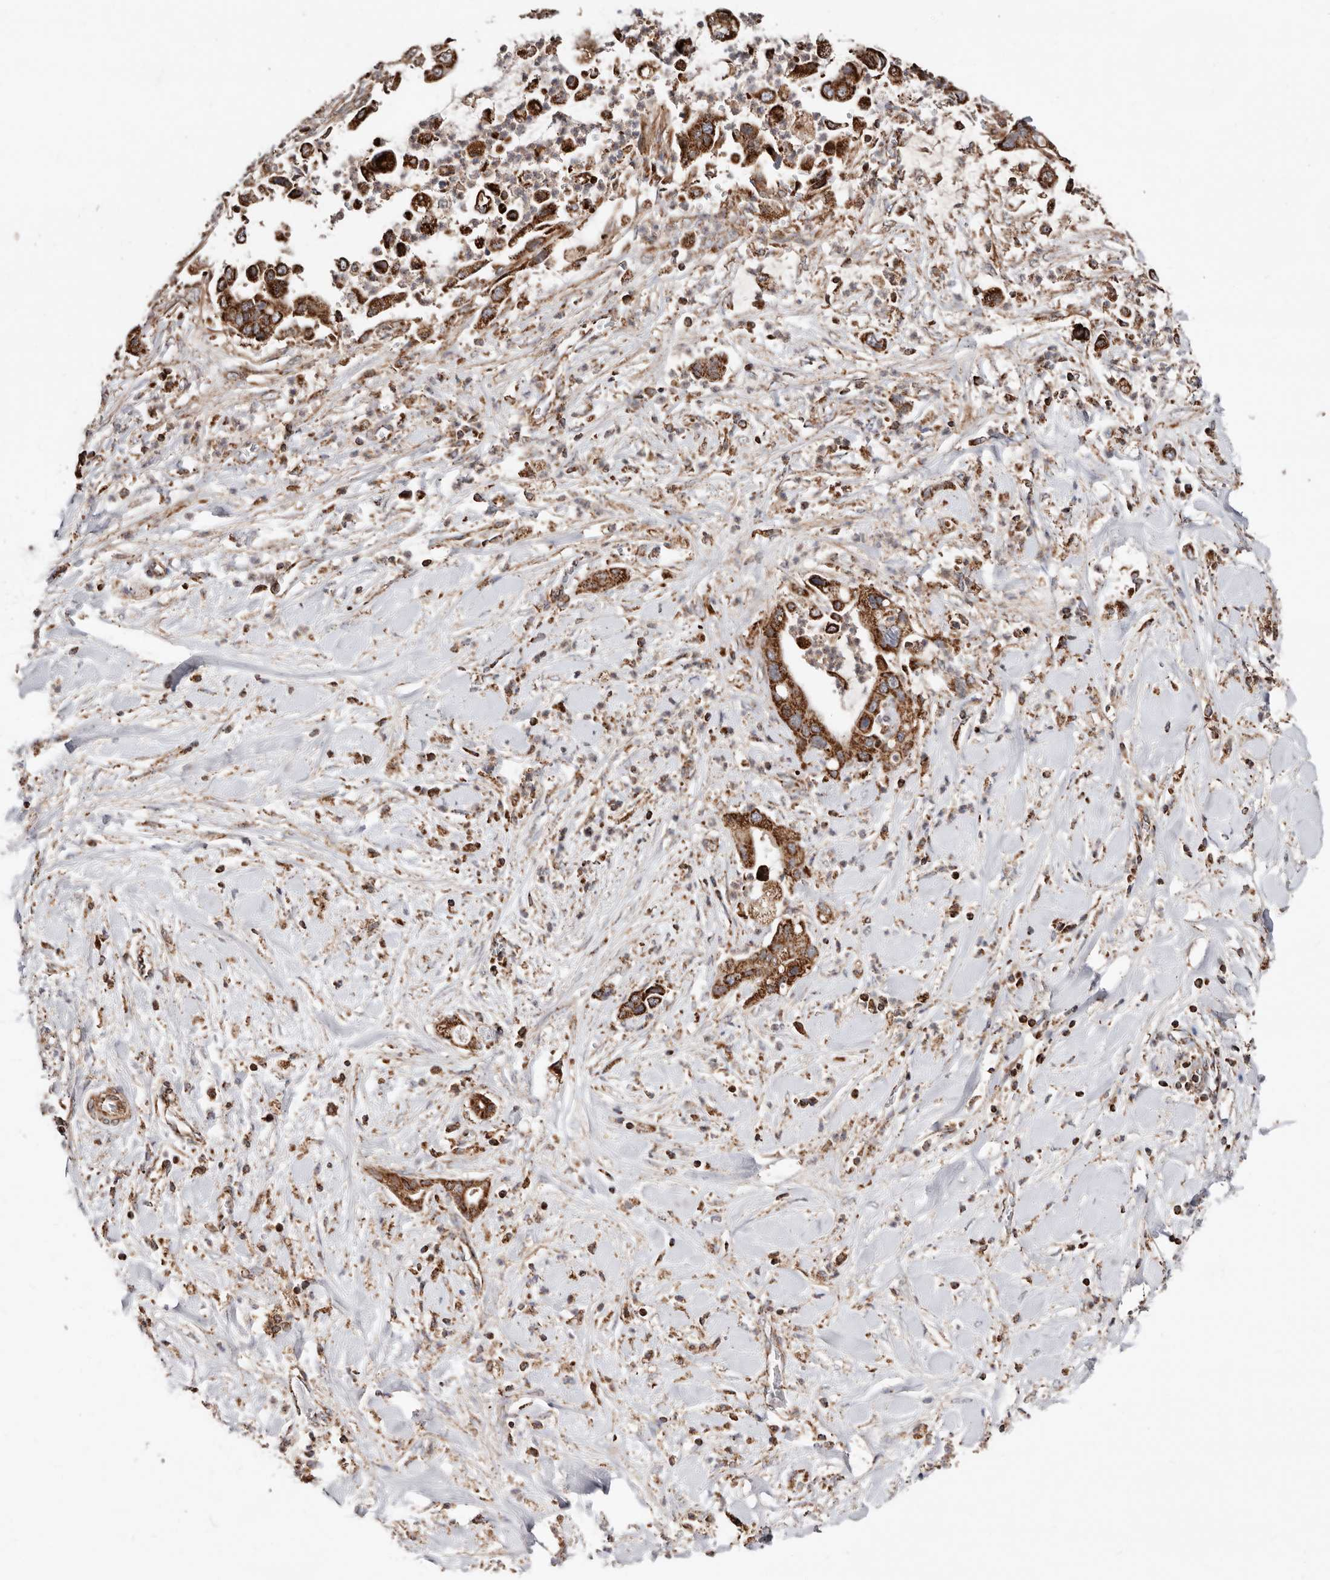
{"staining": {"intensity": "strong", "quantity": ">75%", "location": "cytoplasmic/membranous"}, "tissue": "liver cancer", "cell_type": "Tumor cells", "image_type": "cancer", "snomed": [{"axis": "morphology", "description": "Cholangiocarcinoma"}, {"axis": "topography", "description": "Liver"}], "caption": "Protein expression analysis of liver cancer (cholangiocarcinoma) demonstrates strong cytoplasmic/membranous positivity in about >75% of tumor cells.", "gene": "PRKACB", "patient": {"sex": "female", "age": 54}}